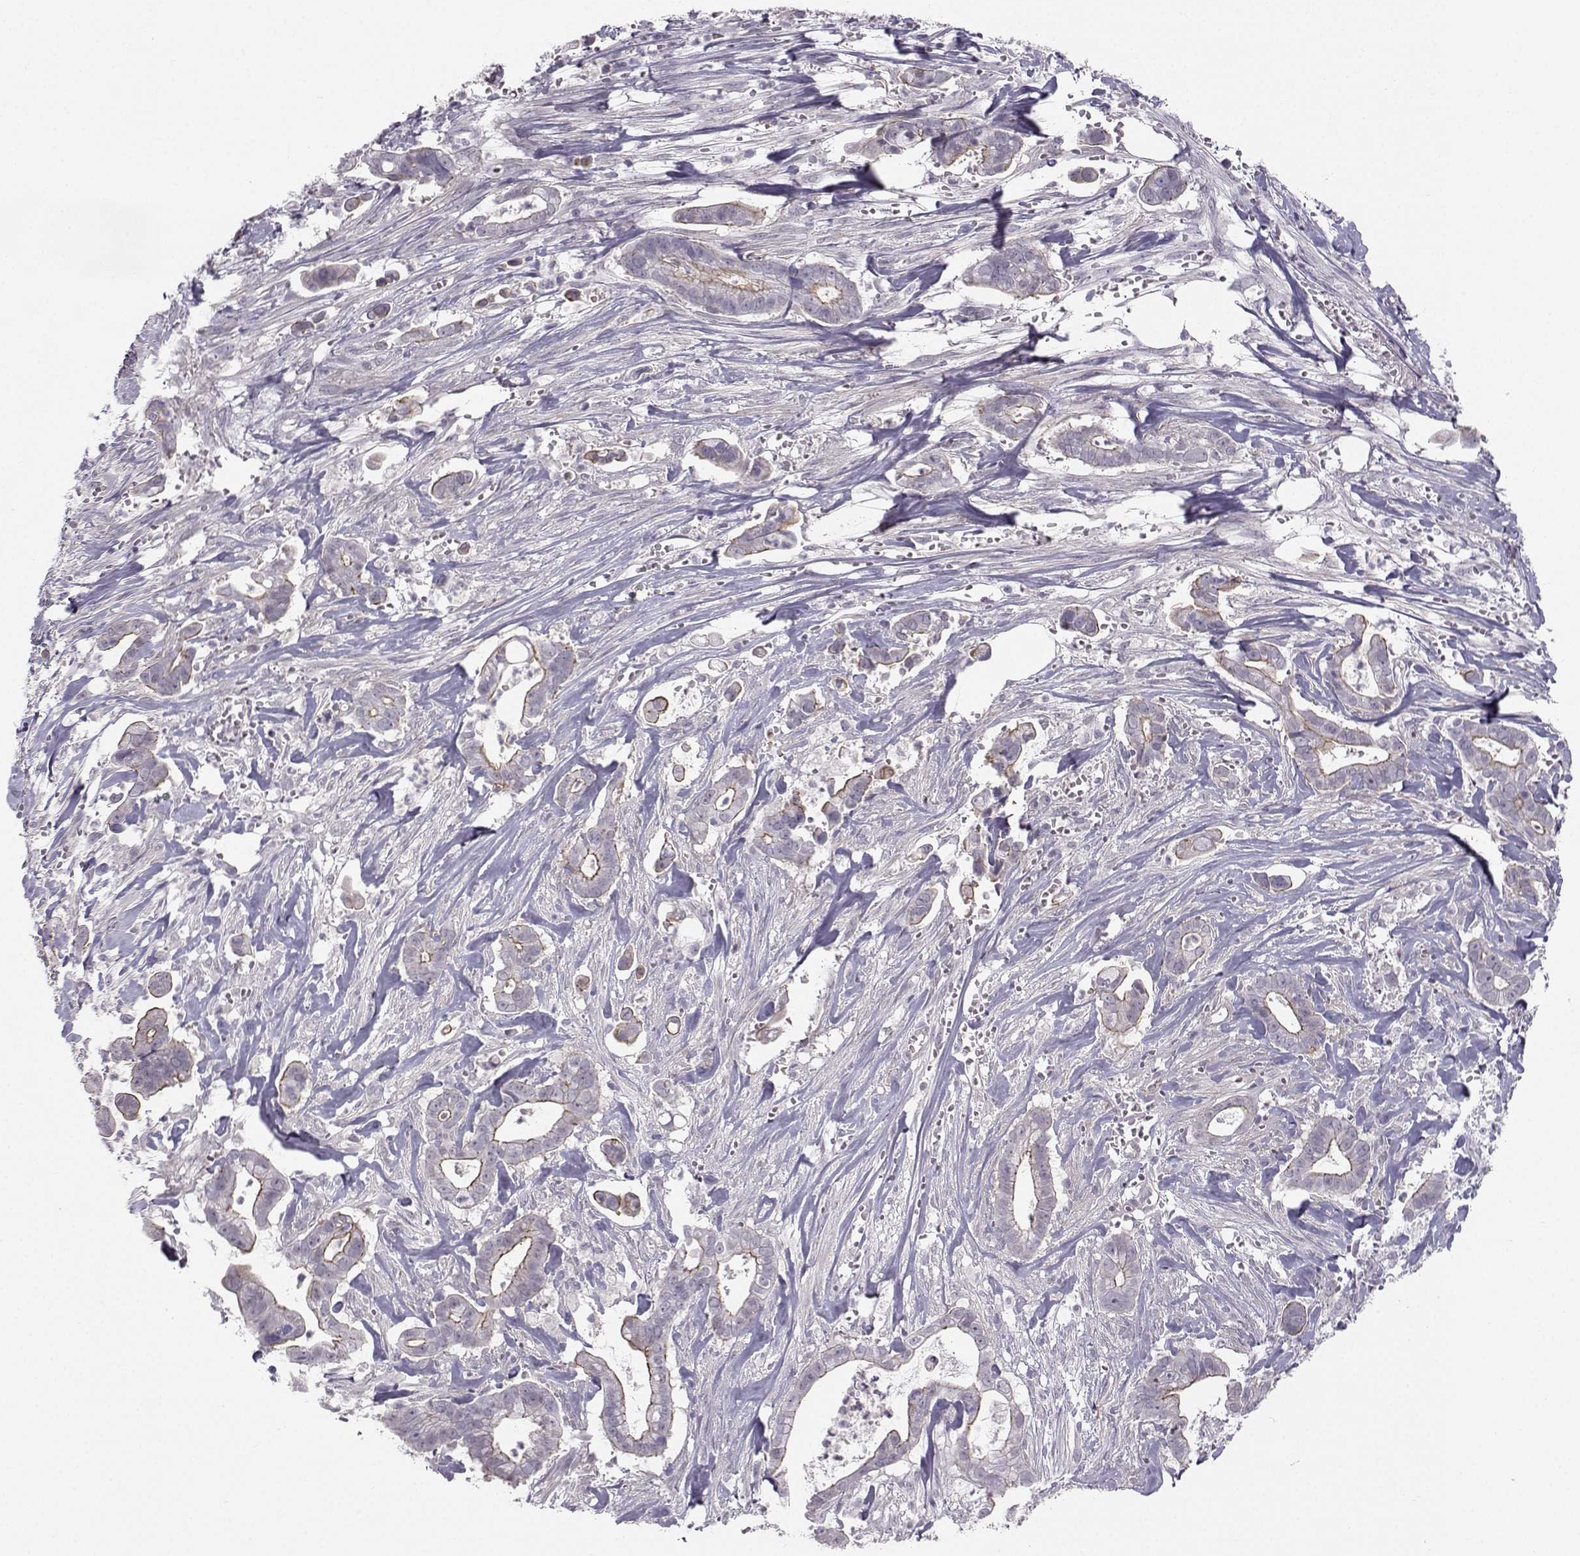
{"staining": {"intensity": "moderate", "quantity": "<25%", "location": "cytoplasmic/membranous"}, "tissue": "pancreatic cancer", "cell_type": "Tumor cells", "image_type": "cancer", "snomed": [{"axis": "morphology", "description": "Adenocarcinoma, NOS"}, {"axis": "topography", "description": "Pancreas"}], "caption": "Immunohistochemical staining of human pancreatic cancer (adenocarcinoma) displays low levels of moderate cytoplasmic/membranous protein staining in about <25% of tumor cells.", "gene": "MAST1", "patient": {"sex": "male", "age": 61}}